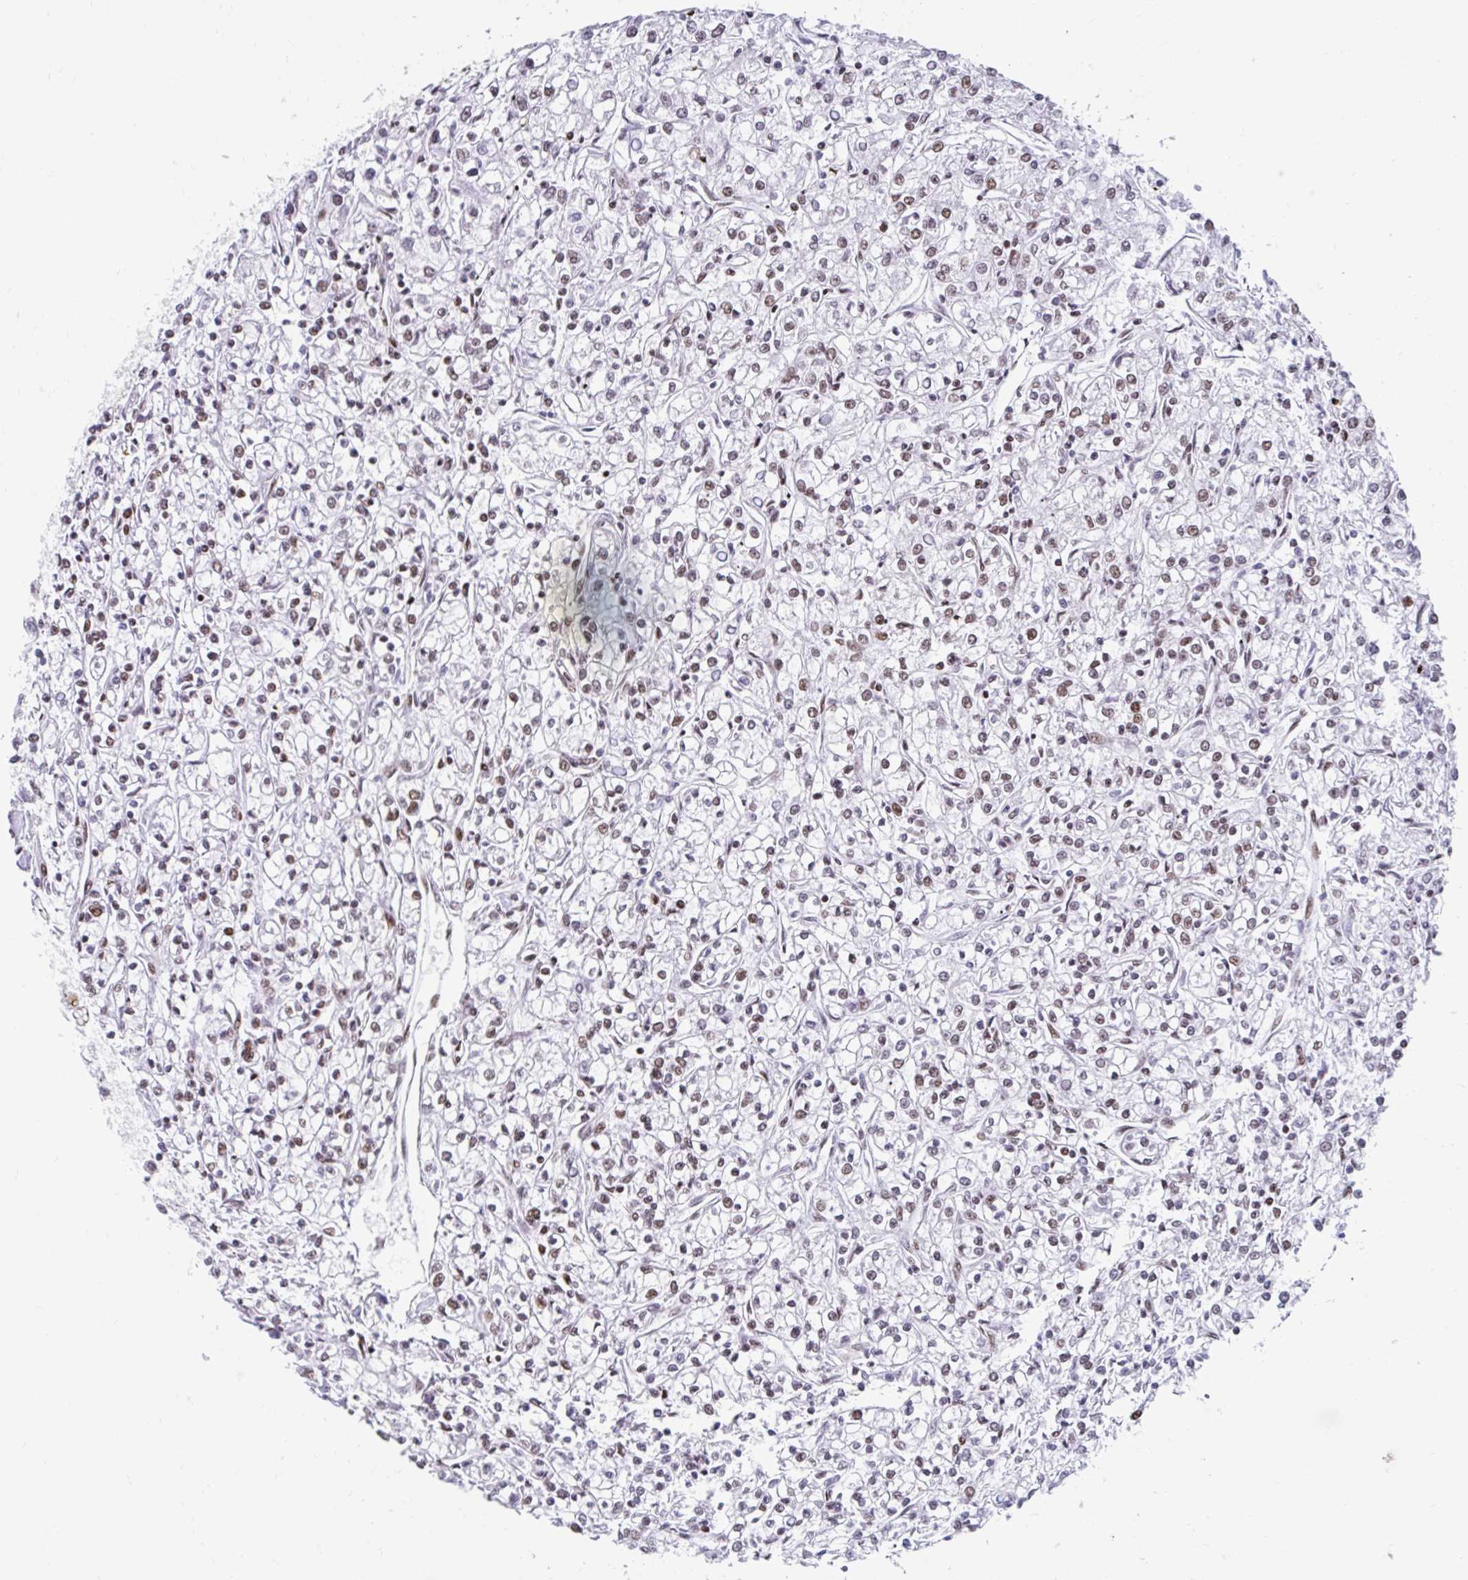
{"staining": {"intensity": "weak", "quantity": "25%-75%", "location": "nuclear"}, "tissue": "renal cancer", "cell_type": "Tumor cells", "image_type": "cancer", "snomed": [{"axis": "morphology", "description": "Adenocarcinoma, NOS"}, {"axis": "topography", "description": "Kidney"}], "caption": "Approximately 25%-75% of tumor cells in renal cancer (adenocarcinoma) show weak nuclear protein expression as visualized by brown immunohistochemical staining.", "gene": "KHDRBS1", "patient": {"sex": "female", "age": 59}}